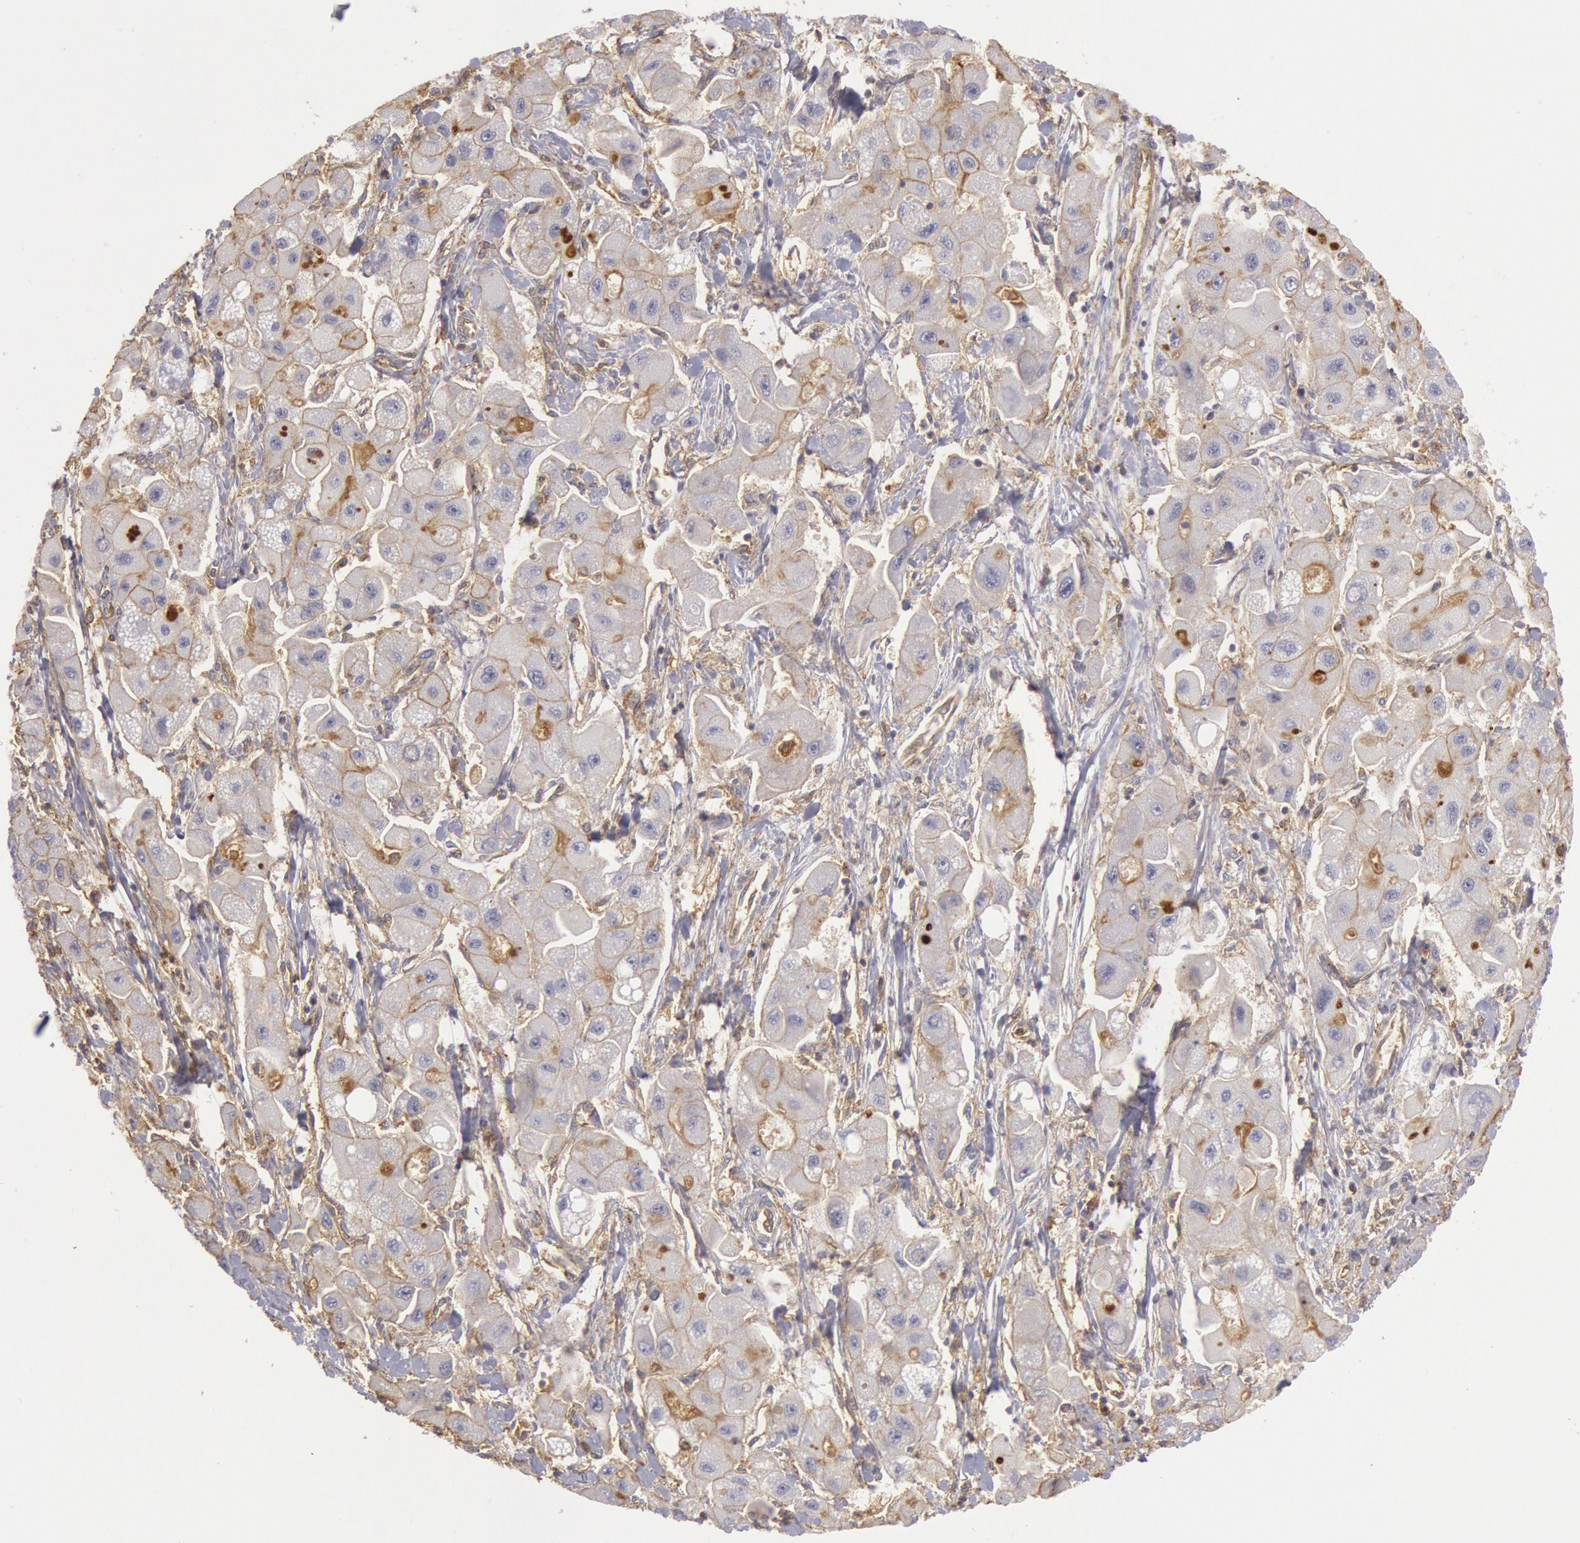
{"staining": {"intensity": "weak", "quantity": "25%-75%", "location": "cytoplasmic/membranous"}, "tissue": "liver cancer", "cell_type": "Tumor cells", "image_type": "cancer", "snomed": [{"axis": "morphology", "description": "Carcinoma, Hepatocellular, NOS"}, {"axis": "topography", "description": "Liver"}], "caption": "Weak cytoplasmic/membranous protein staining is appreciated in about 25%-75% of tumor cells in liver cancer (hepatocellular carcinoma). (Stains: DAB (3,3'-diaminobenzidine) in brown, nuclei in blue, Microscopy: brightfield microscopy at high magnification).", "gene": "SNAP23", "patient": {"sex": "male", "age": 24}}